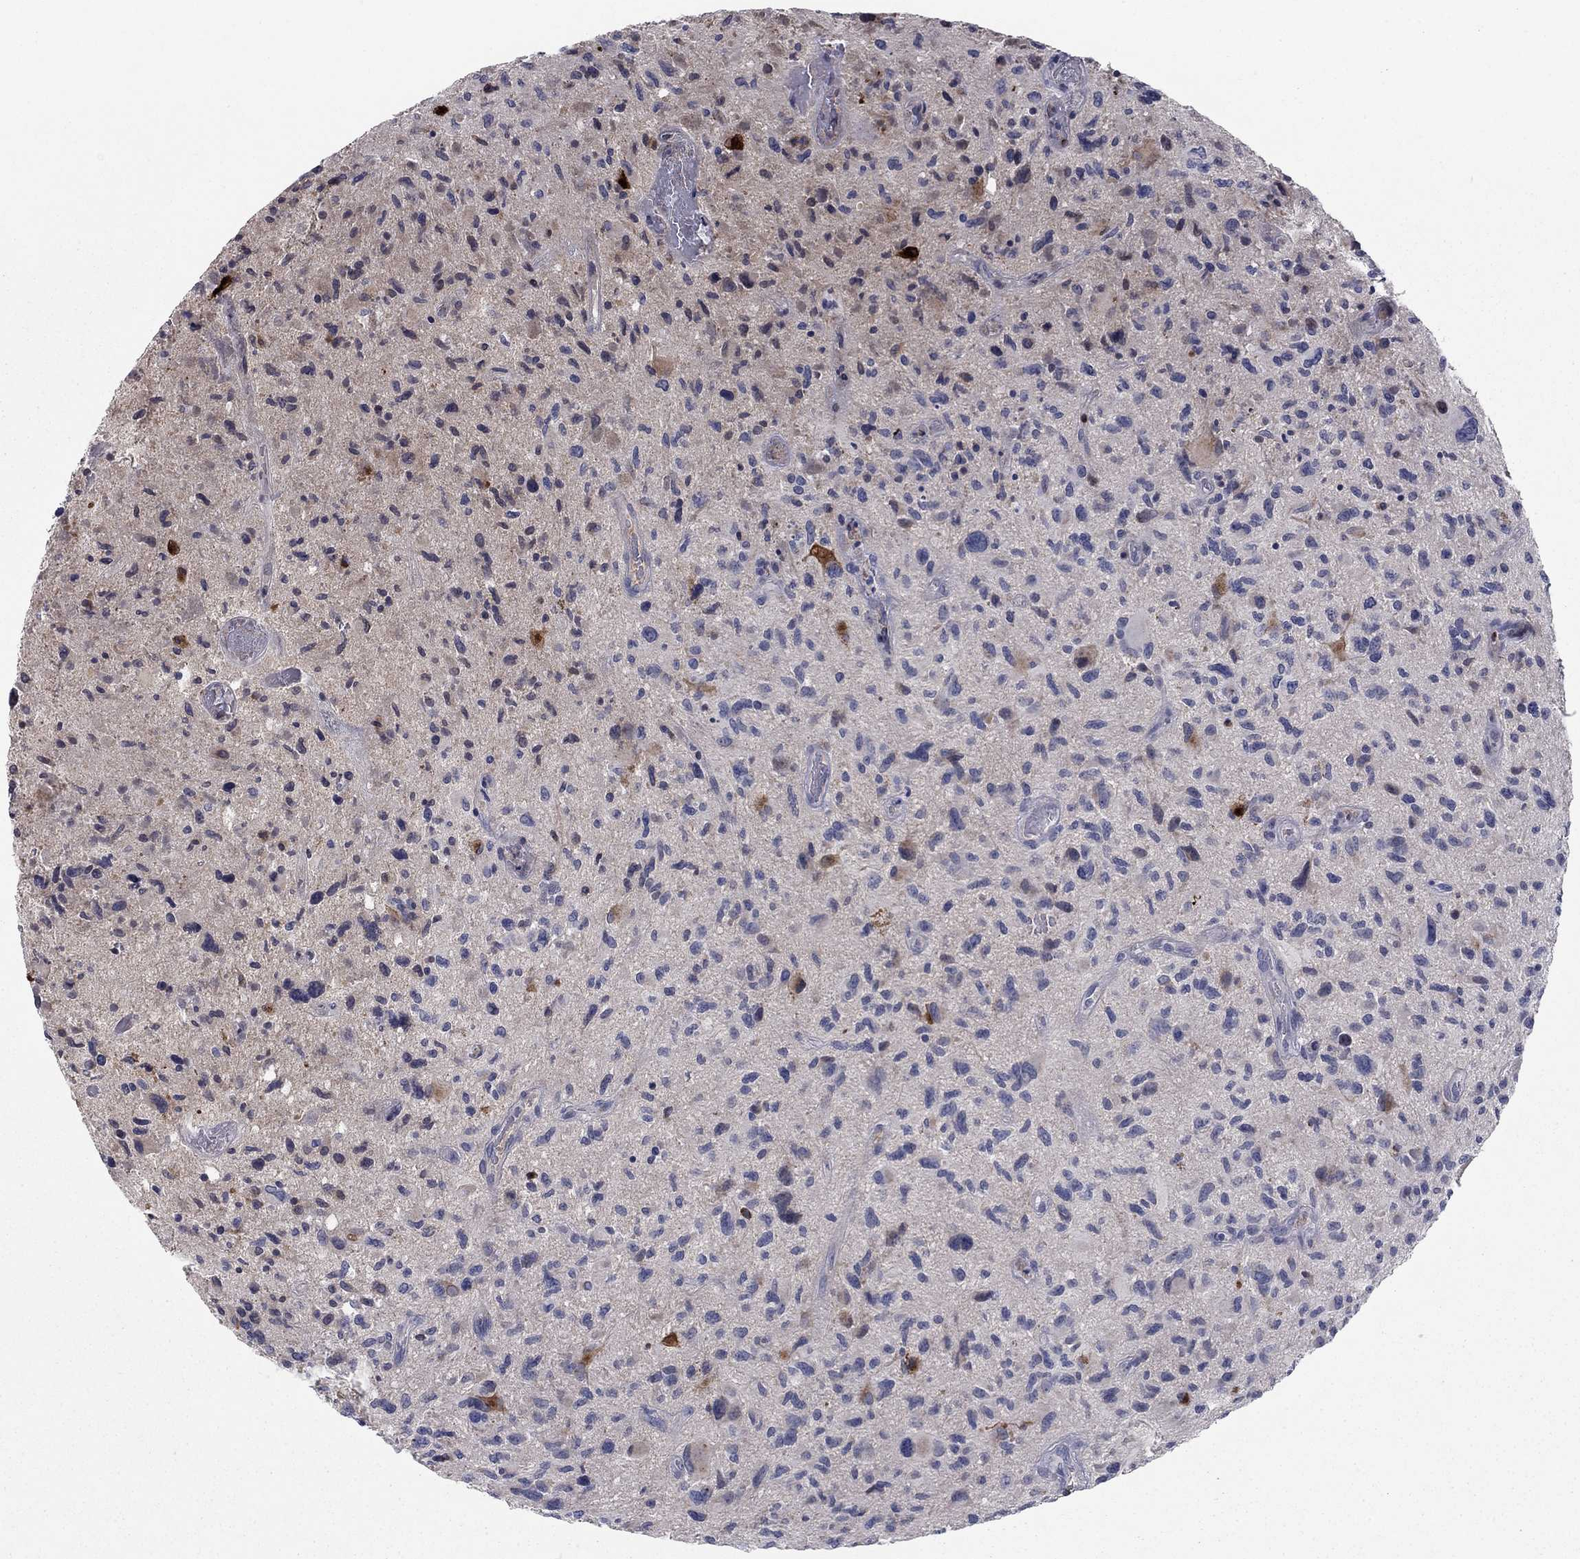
{"staining": {"intensity": "negative", "quantity": "none", "location": "none"}, "tissue": "glioma", "cell_type": "Tumor cells", "image_type": "cancer", "snomed": [{"axis": "morphology", "description": "Glioma, malignant, NOS"}, {"axis": "morphology", "description": "Glioma, malignant, High grade"}, {"axis": "topography", "description": "Brain"}], "caption": "DAB immunohistochemical staining of human glioma shows no significant positivity in tumor cells.", "gene": "PTGDS", "patient": {"sex": "female", "age": 71}}